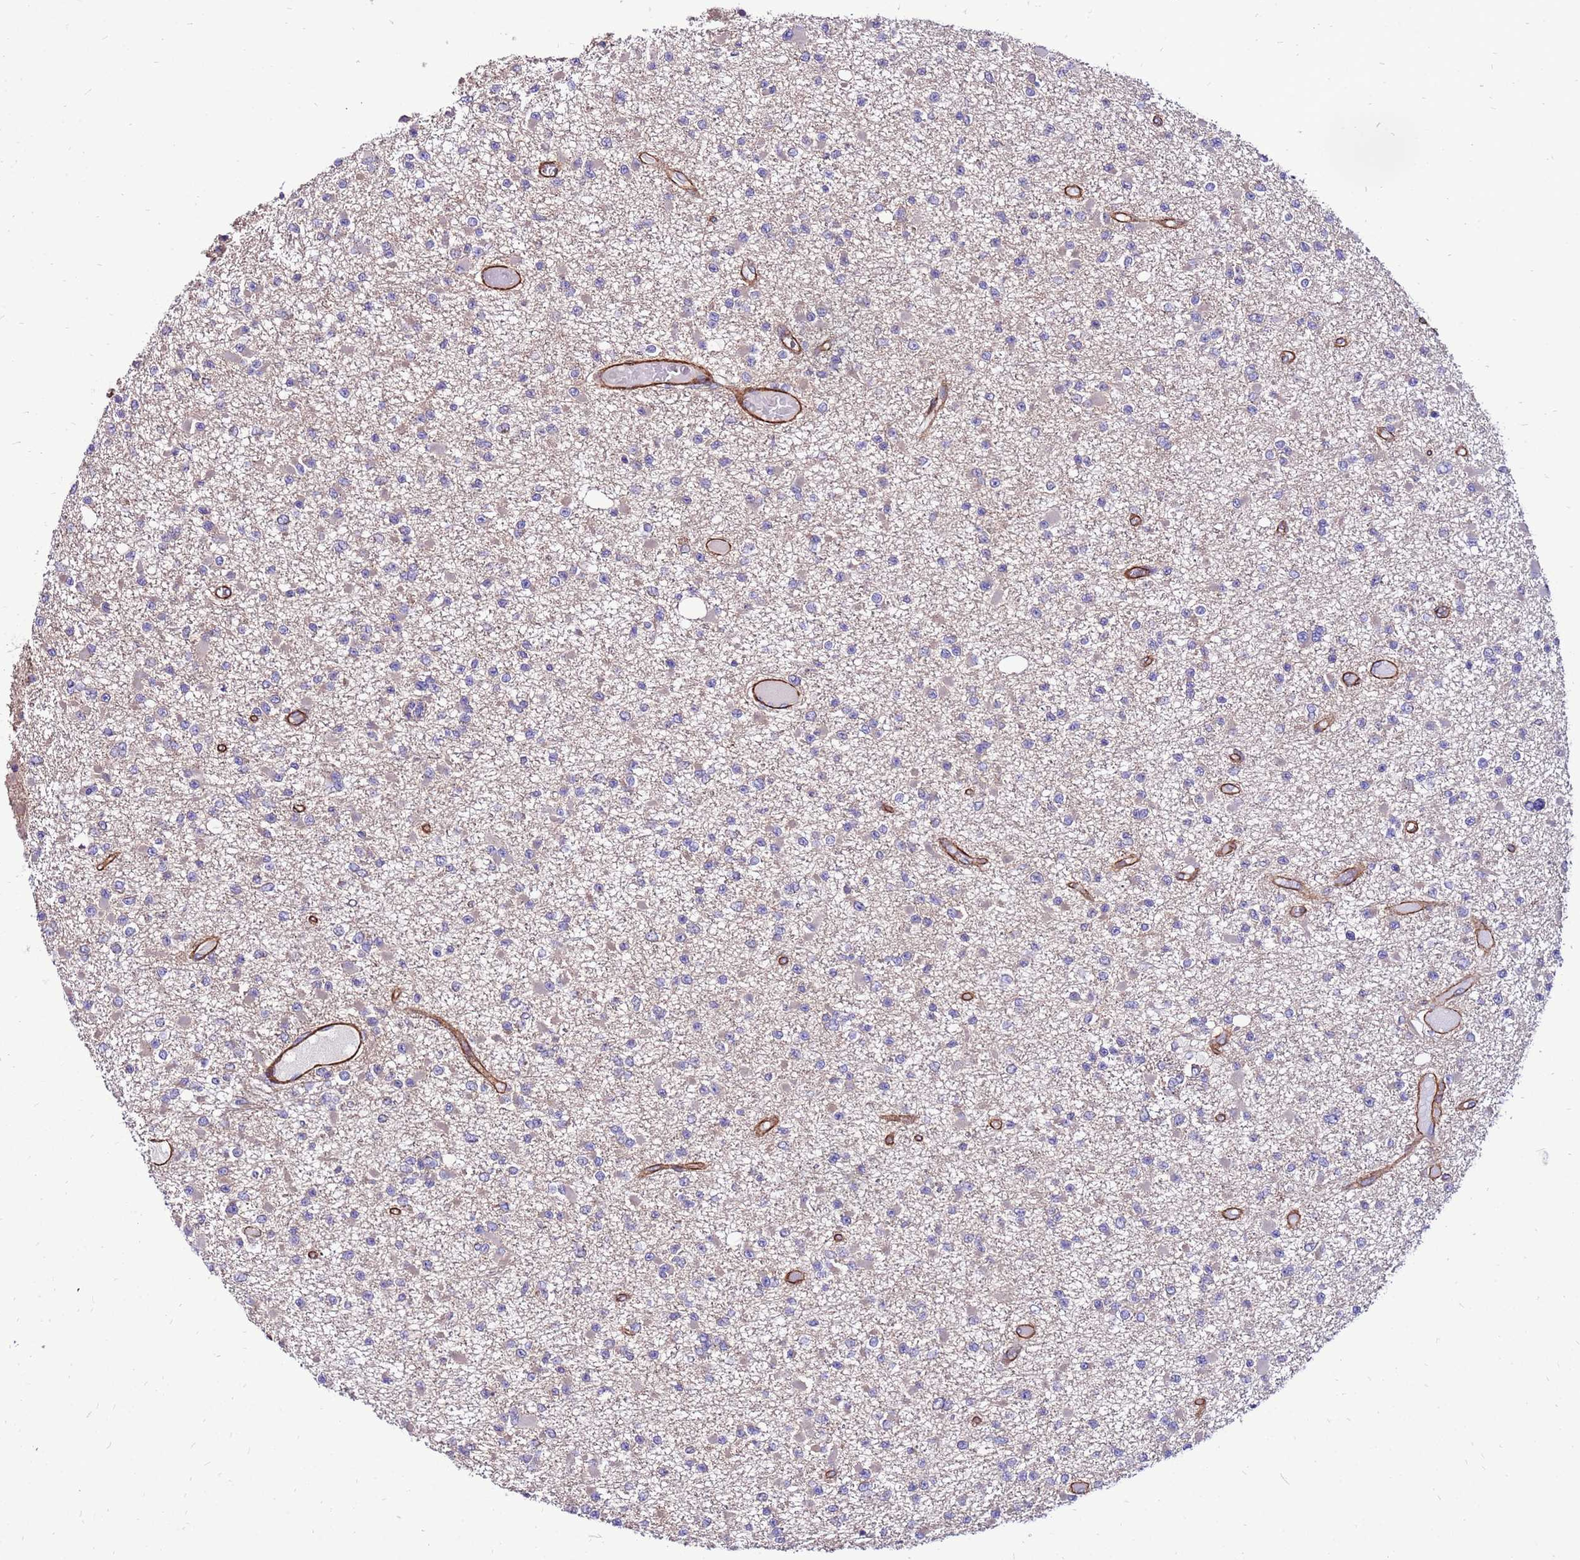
{"staining": {"intensity": "negative", "quantity": "none", "location": "none"}, "tissue": "glioma", "cell_type": "Tumor cells", "image_type": "cancer", "snomed": [{"axis": "morphology", "description": "Glioma, malignant, Low grade"}, {"axis": "topography", "description": "Brain"}], "caption": "Malignant glioma (low-grade) was stained to show a protein in brown. There is no significant expression in tumor cells.", "gene": "EI24", "patient": {"sex": "female", "age": 22}}